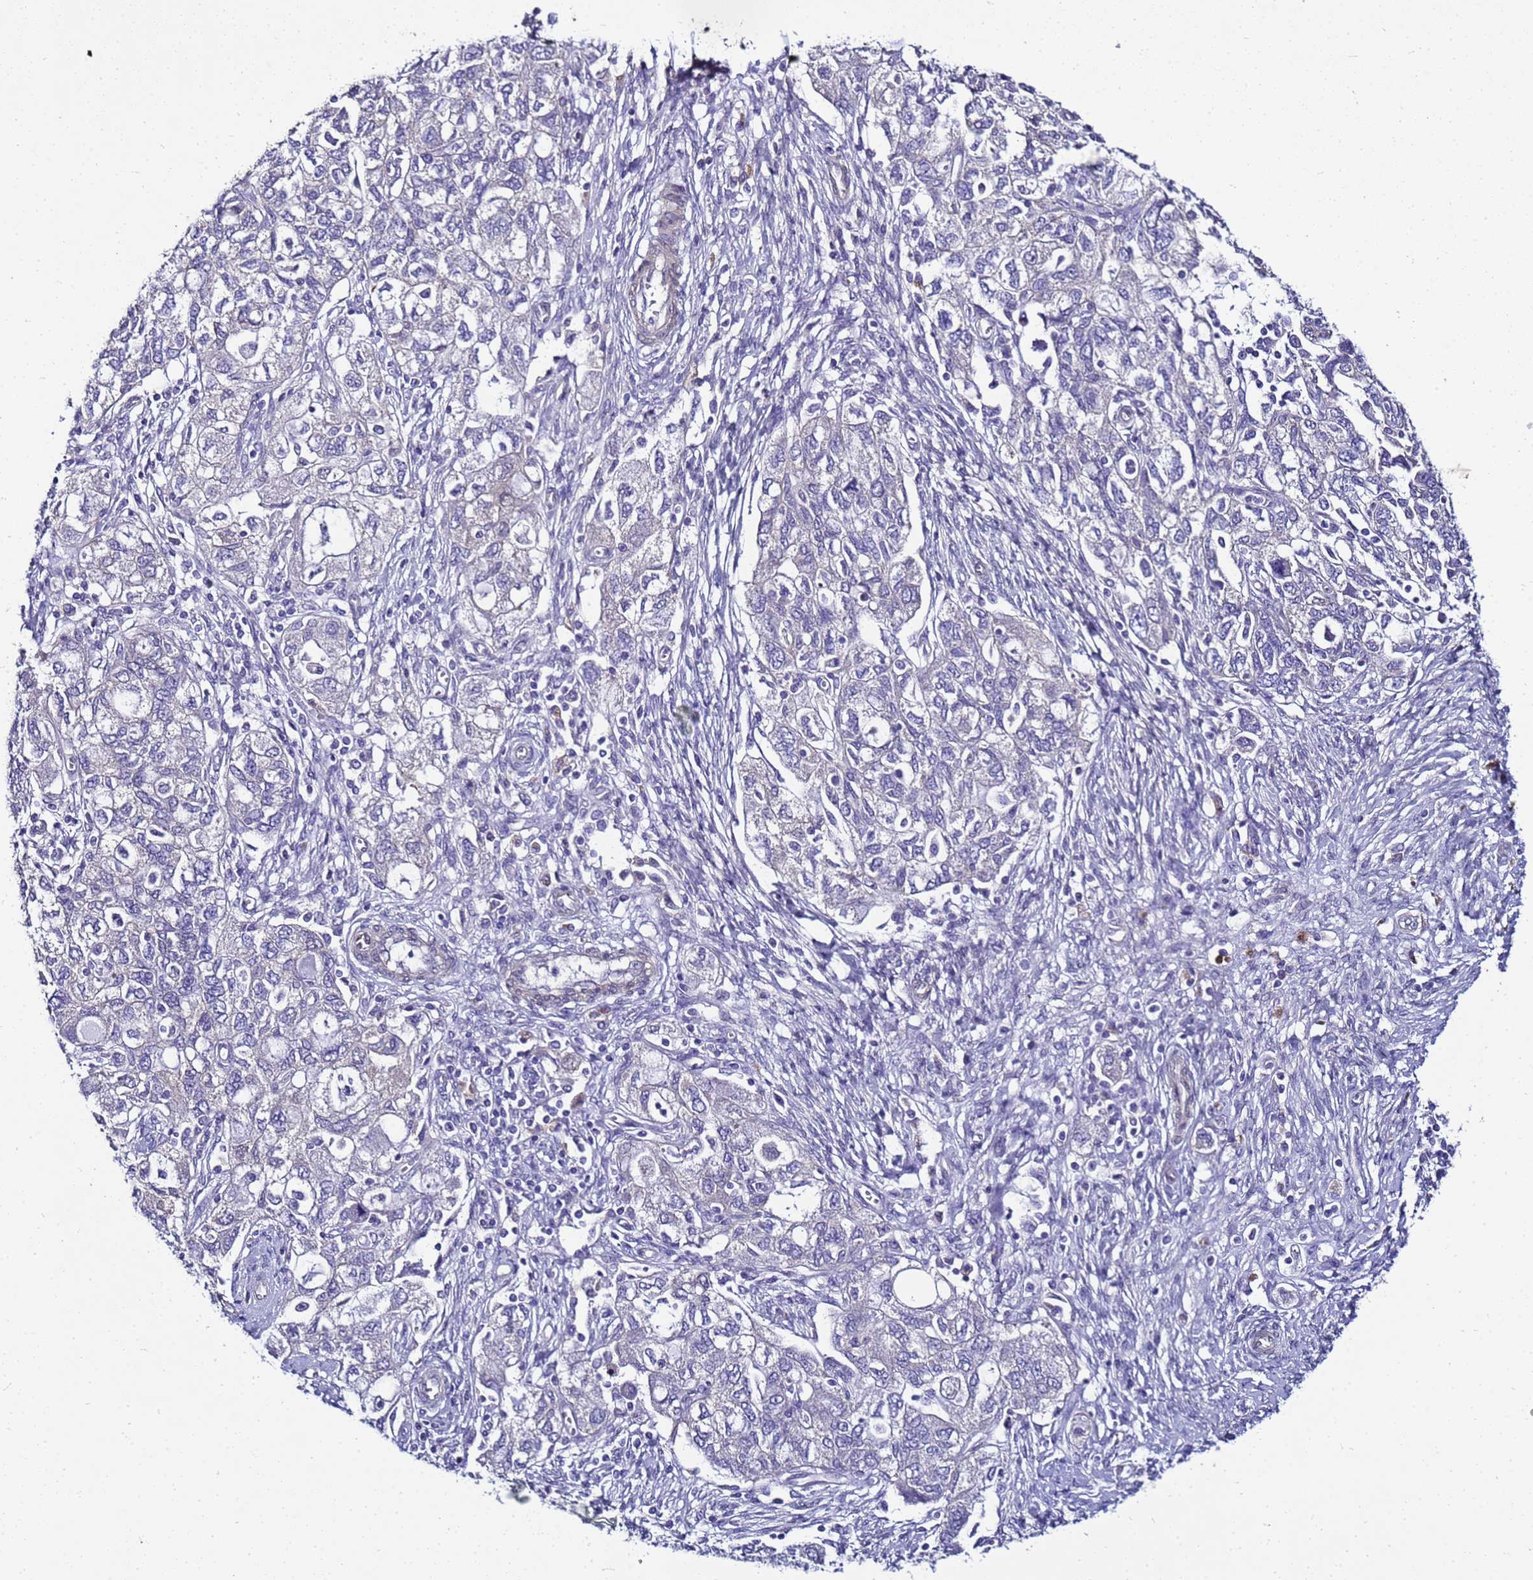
{"staining": {"intensity": "negative", "quantity": "none", "location": "none"}, "tissue": "ovarian cancer", "cell_type": "Tumor cells", "image_type": "cancer", "snomed": [{"axis": "morphology", "description": "Carcinoma, NOS"}, {"axis": "morphology", "description": "Cystadenocarcinoma, serous, NOS"}, {"axis": "topography", "description": "Ovary"}], "caption": "Immunohistochemistry (IHC) photomicrograph of neoplastic tissue: ovarian serous cystadenocarcinoma stained with DAB reveals no significant protein staining in tumor cells.", "gene": "FAM166B", "patient": {"sex": "female", "age": 69}}